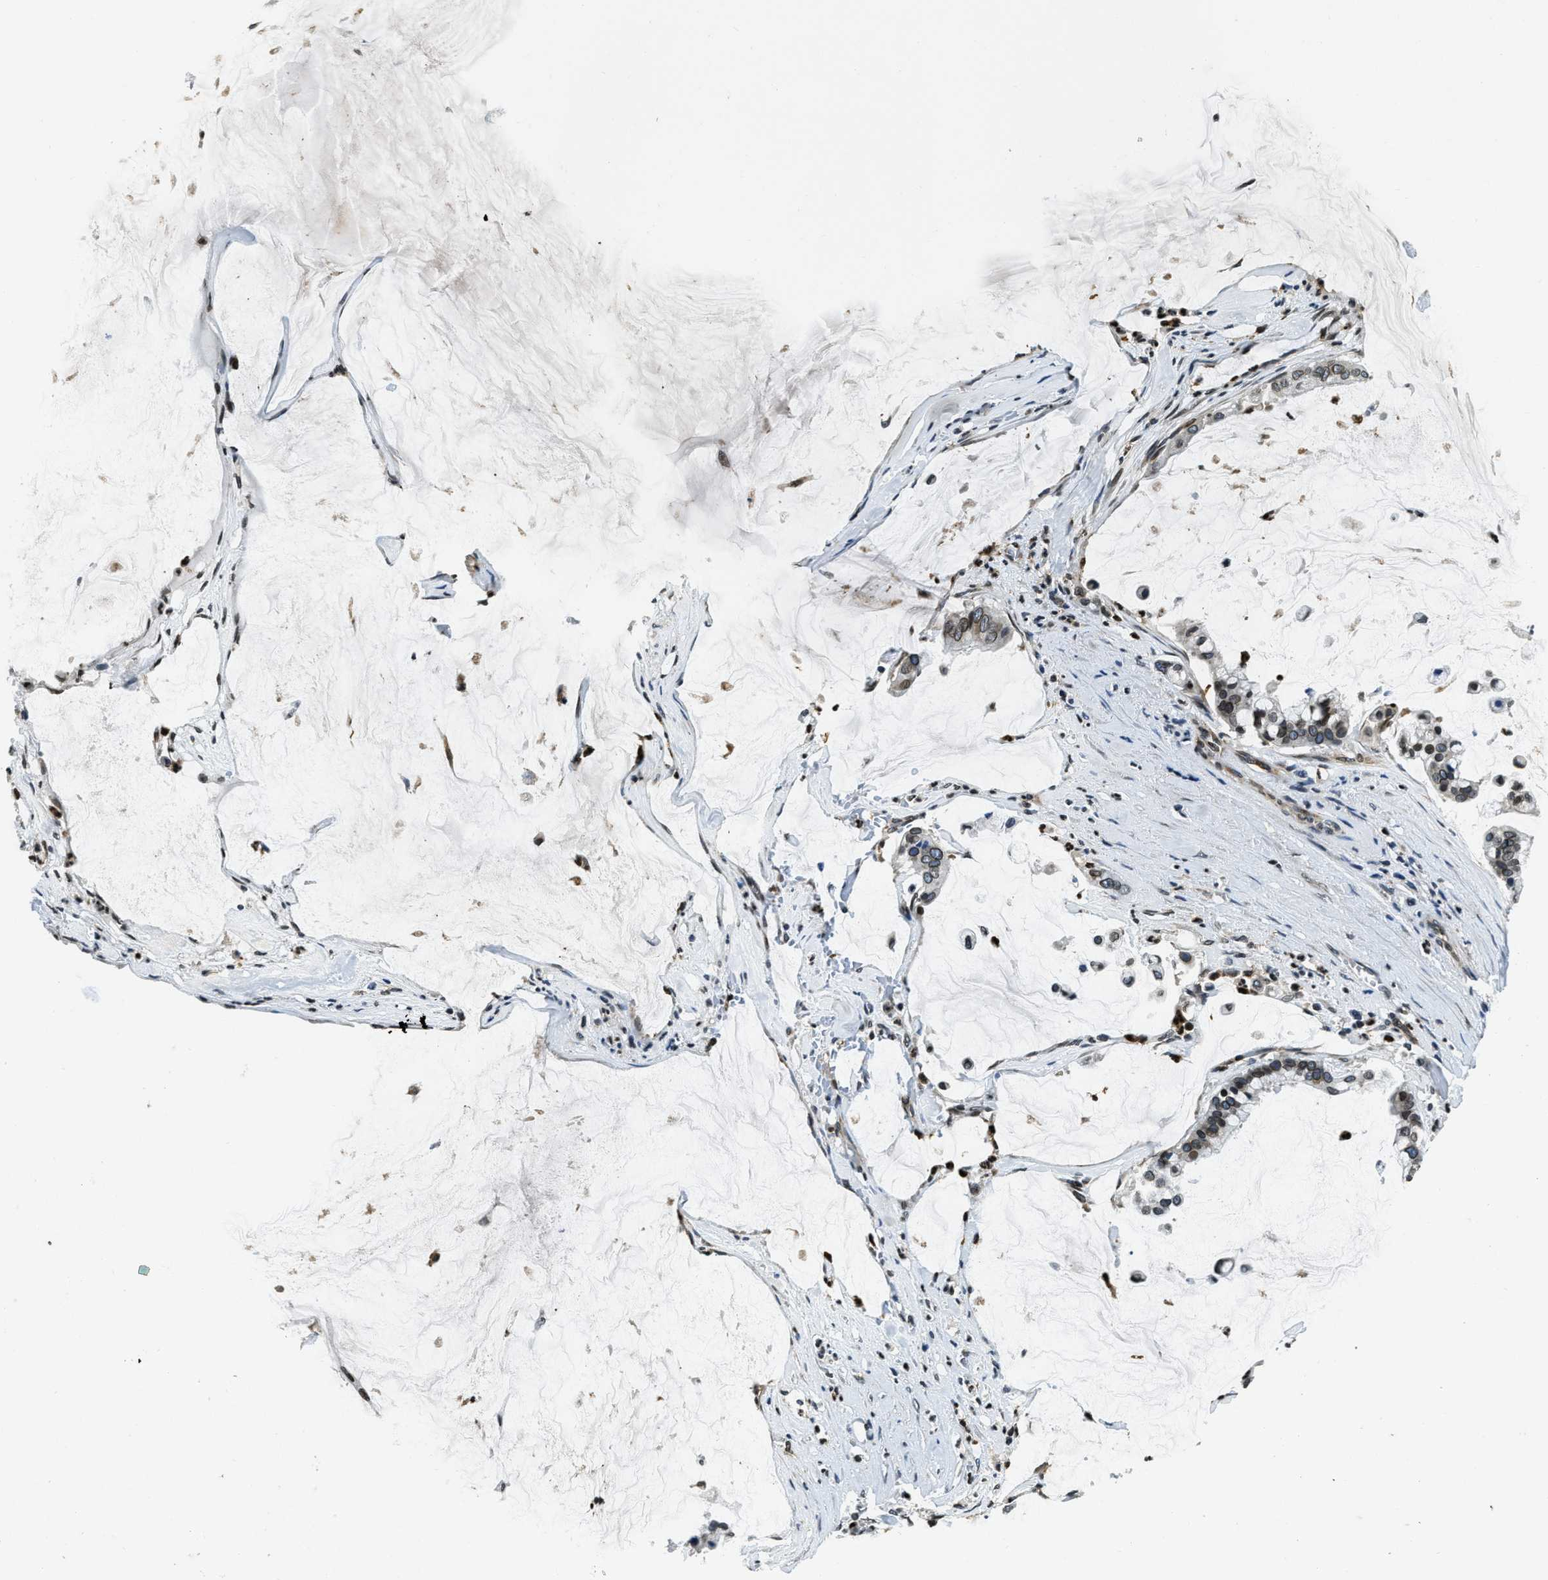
{"staining": {"intensity": "weak", "quantity": ">75%", "location": "nuclear"}, "tissue": "pancreatic cancer", "cell_type": "Tumor cells", "image_type": "cancer", "snomed": [{"axis": "morphology", "description": "Adenocarcinoma, NOS"}, {"axis": "topography", "description": "Pancreas"}], "caption": "Immunohistochemistry (IHC) staining of adenocarcinoma (pancreatic), which shows low levels of weak nuclear positivity in approximately >75% of tumor cells indicating weak nuclear protein staining. The staining was performed using DAB (3,3'-diaminobenzidine) (brown) for protein detection and nuclei were counterstained in hematoxylin (blue).", "gene": "ZC3HC1", "patient": {"sex": "male", "age": 41}}